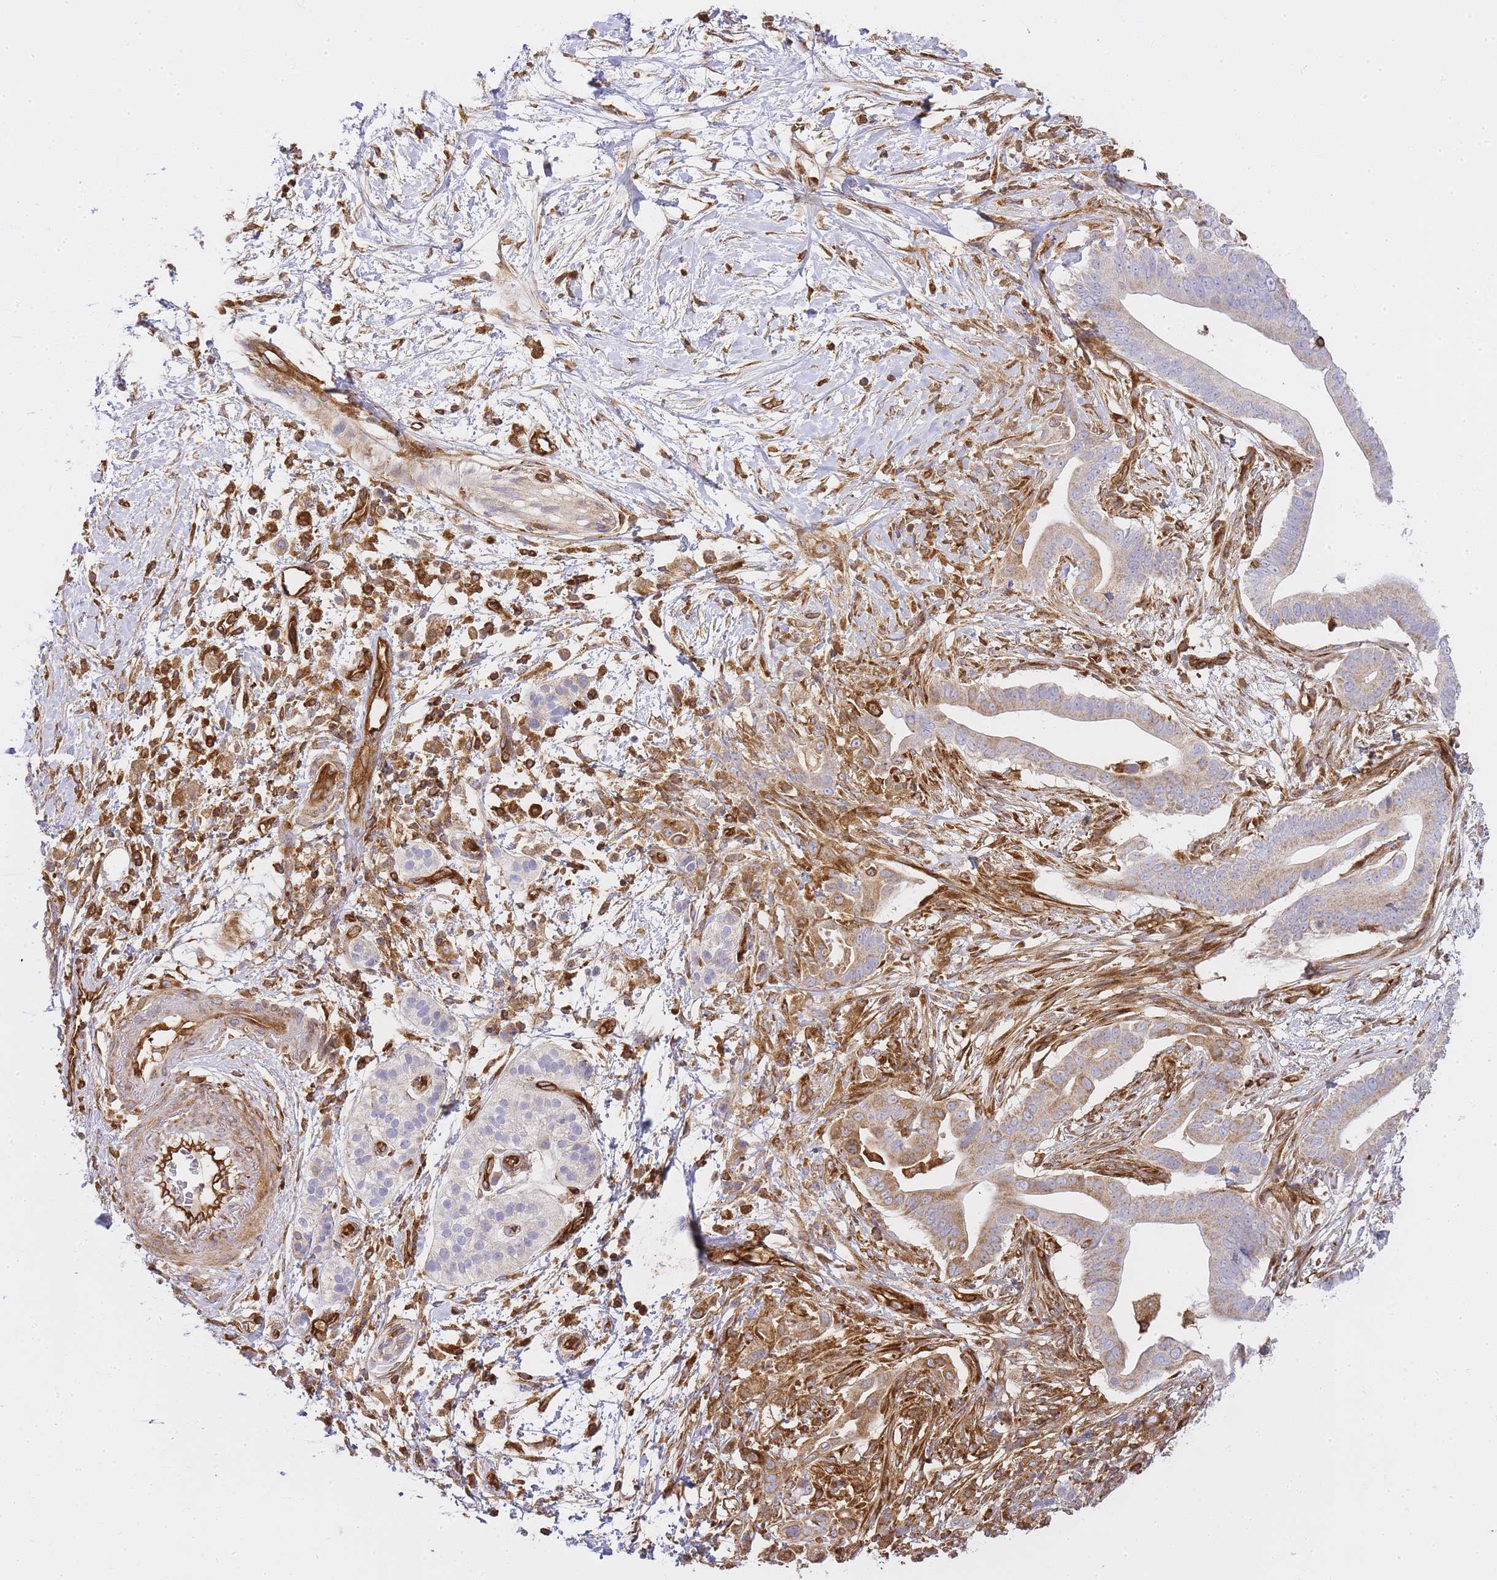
{"staining": {"intensity": "weak", "quantity": "25%-75%", "location": "cytoplasmic/membranous"}, "tissue": "pancreatic cancer", "cell_type": "Tumor cells", "image_type": "cancer", "snomed": [{"axis": "morphology", "description": "Adenocarcinoma, NOS"}, {"axis": "topography", "description": "Pancreas"}], "caption": "Tumor cells display low levels of weak cytoplasmic/membranous positivity in about 25%-75% of cells in human adenocarcinoma (pancreatic).", "gene": "MSN", "patient": {"sex": "male", "age": 68}}